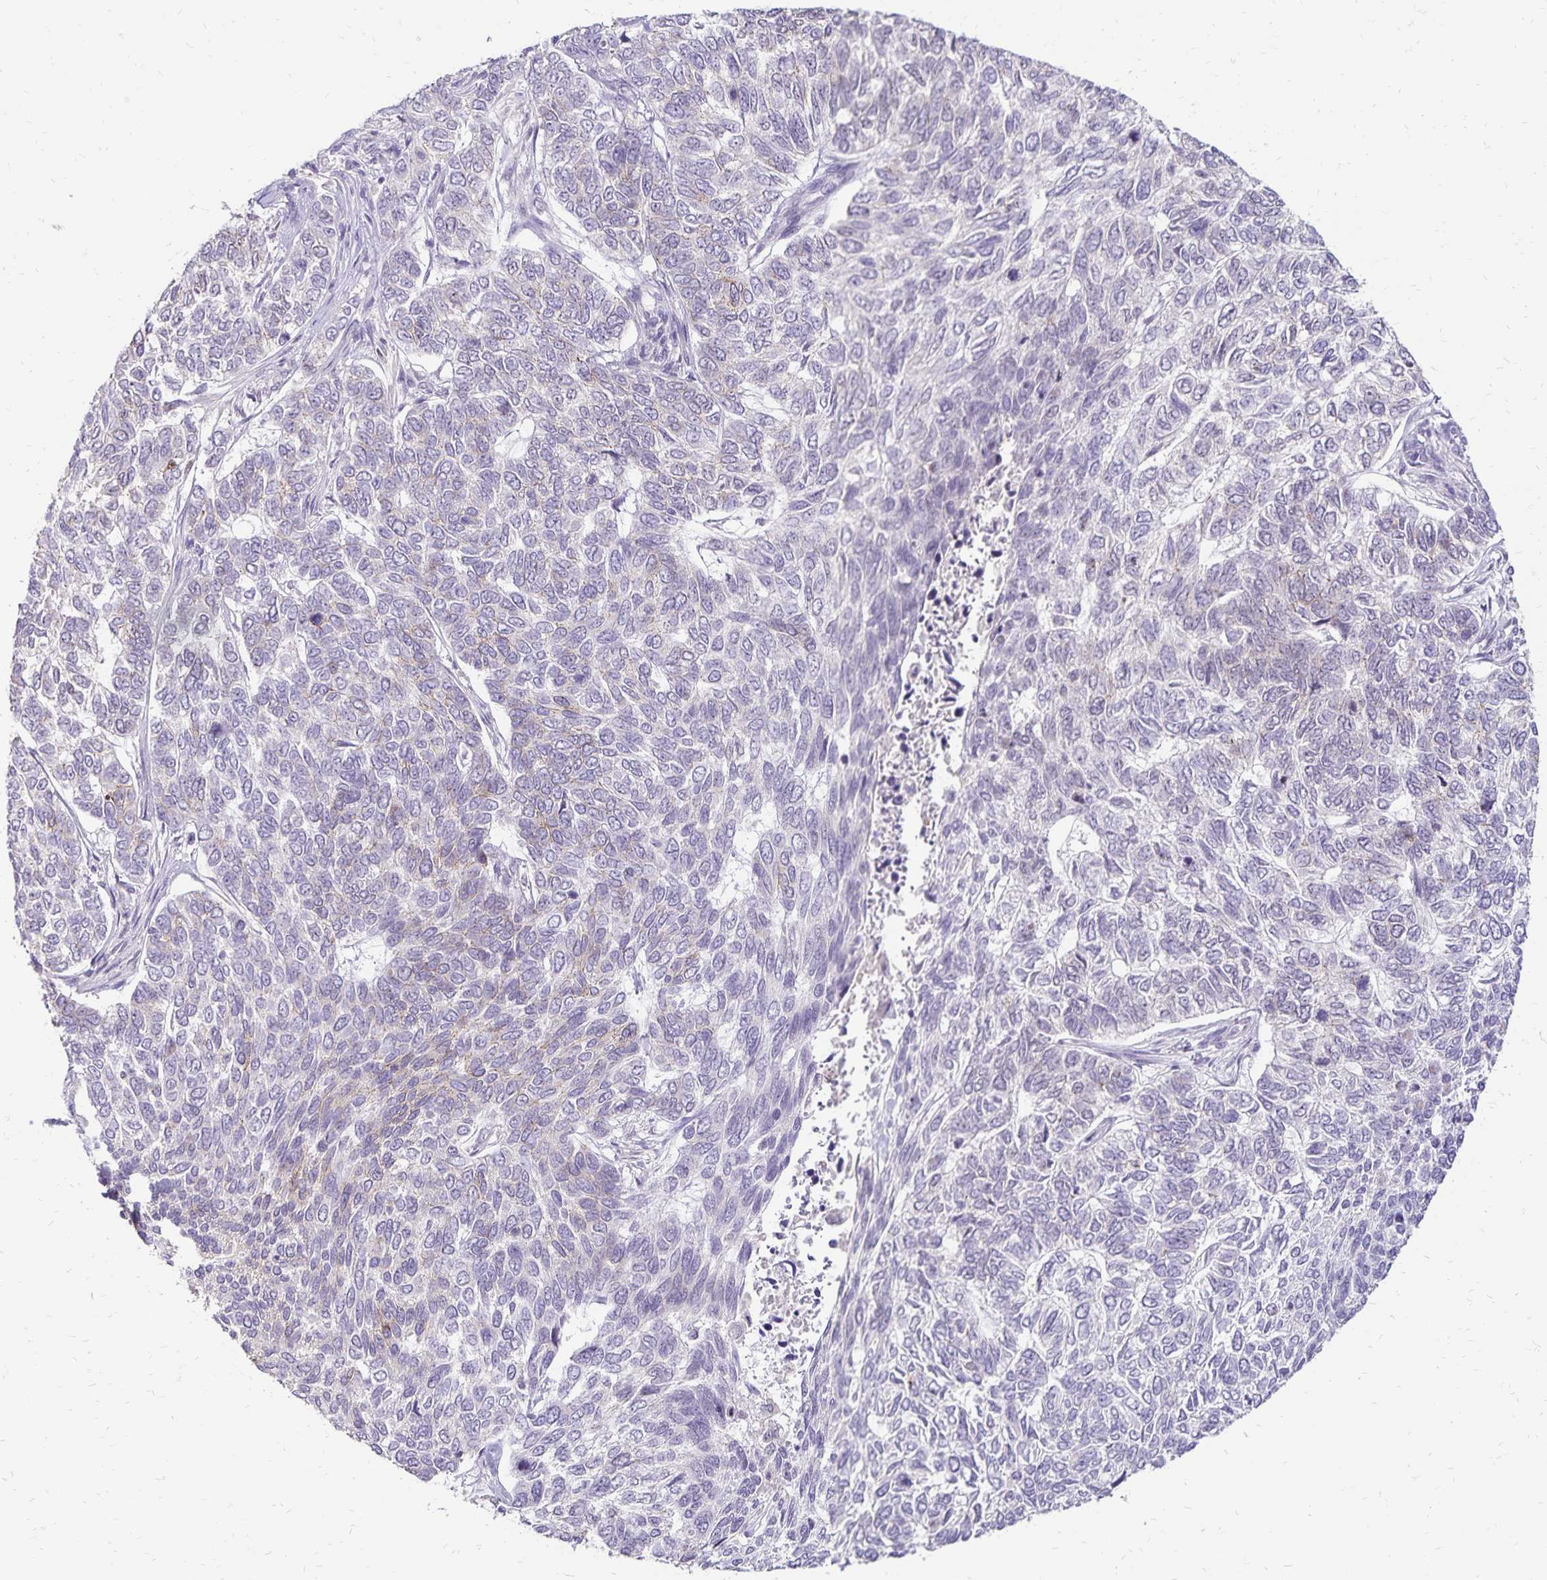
{"staining": {"intensity": "negative", "quantity": "none", "location": "none"}, "tissue": "skin cancer", "cell_type": "Tumor cells", "image_type": "cancer", "snomed": [{"axis": "morphology", "description": "Basal cell carcinoma"}, {"axis": "topography", "description": "Skin"}], "caption": "DAB (3,3'-diaminobenzidine) immunohistochemical staining of skin cancer (basal cell carcinoma) shows no significant positivity in tumor cells.", "gene": "POLB", "patient": {"sex": "female", "age": 65}}